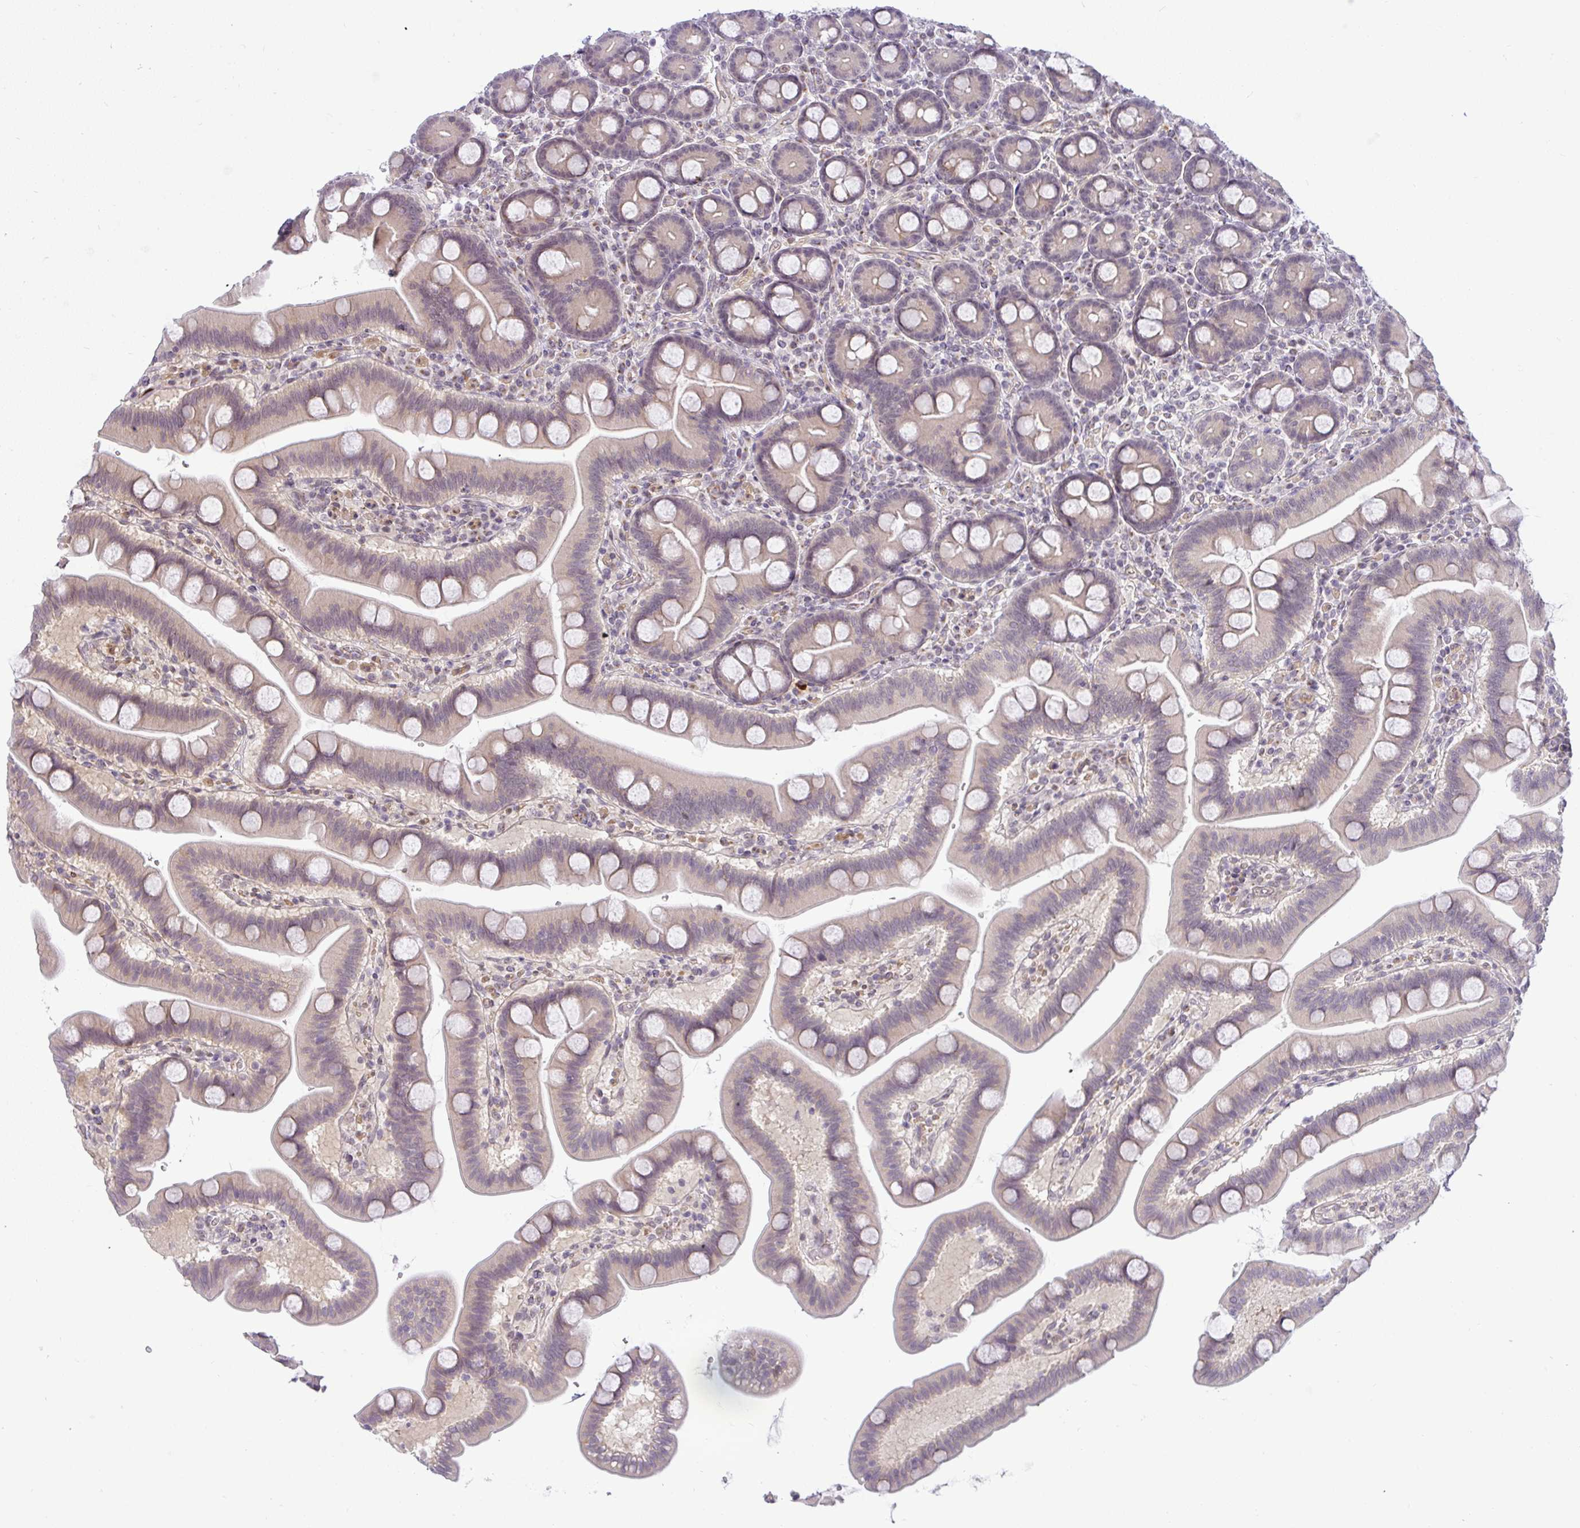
{"staining": {"intensity": "weak", "quantity": "25%-75%", "location": "cytoplasmic/membranous"}, "tissue": "duodenum", "cell_type": "Glandular cells", "image_type": "normal", "snomed": [{"axis": "morphology", "description": "Normal tissue, NOS"}, {"axis": "topography", "description": "Duodenum"}], "caption": "High-magnification brightfield microscopy of unremarkable duodenum stained with DAB (brown) and counterstained with hematoxylin (blue). glandular cells exhibit weak cytoplasmic/membranous staining is seen in about25%-75% of cells.", "gene": "DZIP1", "patient": {"sex": "male", "age": 59}}